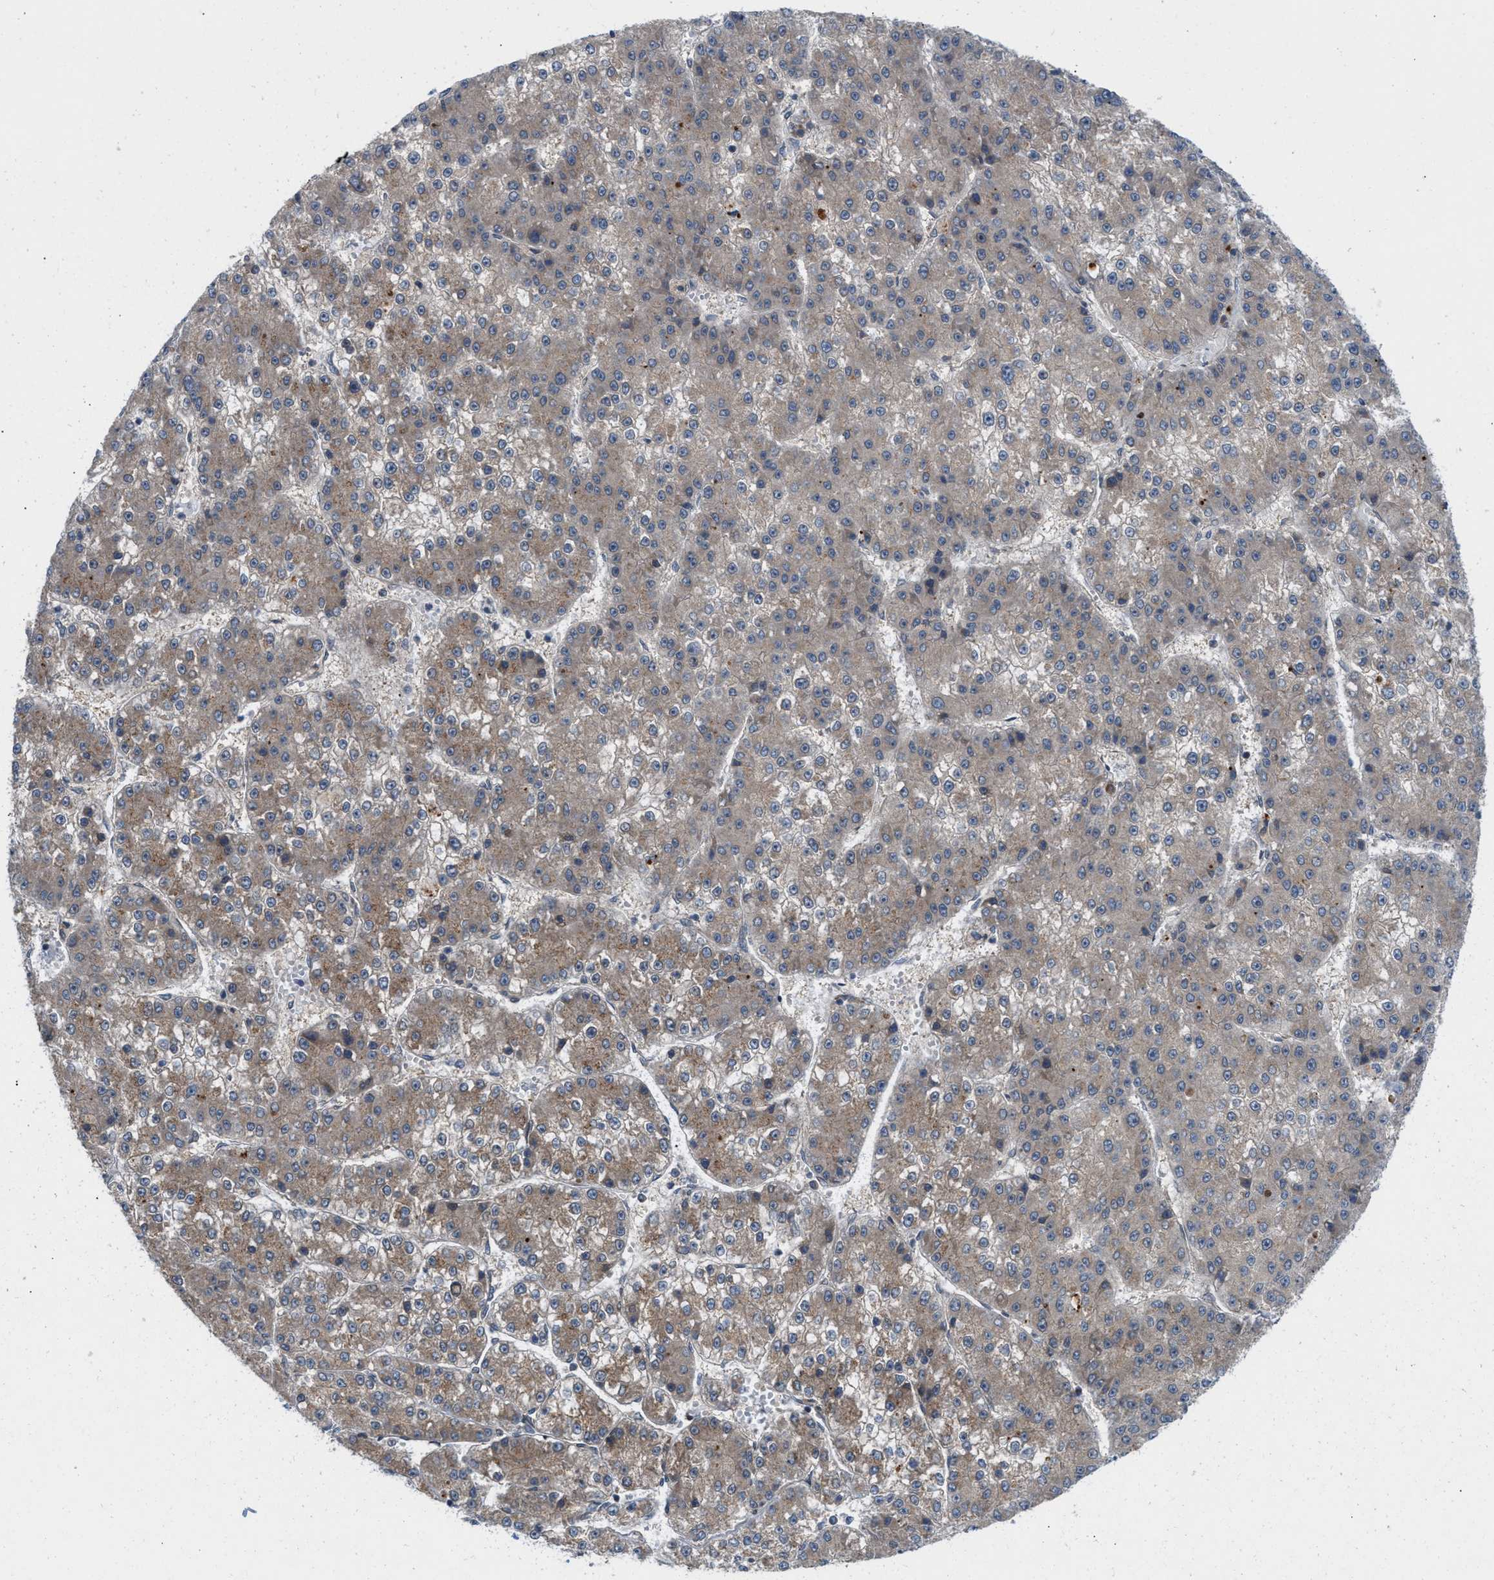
{"staining": {"intensity": "weak", "quantity": ">75%", "location": "cytoplasmic/membranous"}, "tissue": "liver cancer", "cell_type": "Tumor cells", "image_type": "cancer", "snomed": [{"axis": "morphology", "description": "Carcinoma, Hepatocellular, NOS"}, {"axis": "topography", "description": "Liver"}], "caption": "Approximately >75% of tumor cells in human hepatocellular carcinoma (liver) exhibit weak cytoplasmic/membranous protein staining as visualized by brown immunohistochemical staining.", "gene": "CYB5D1", "patient": {"sex": "female", "age": 73}}